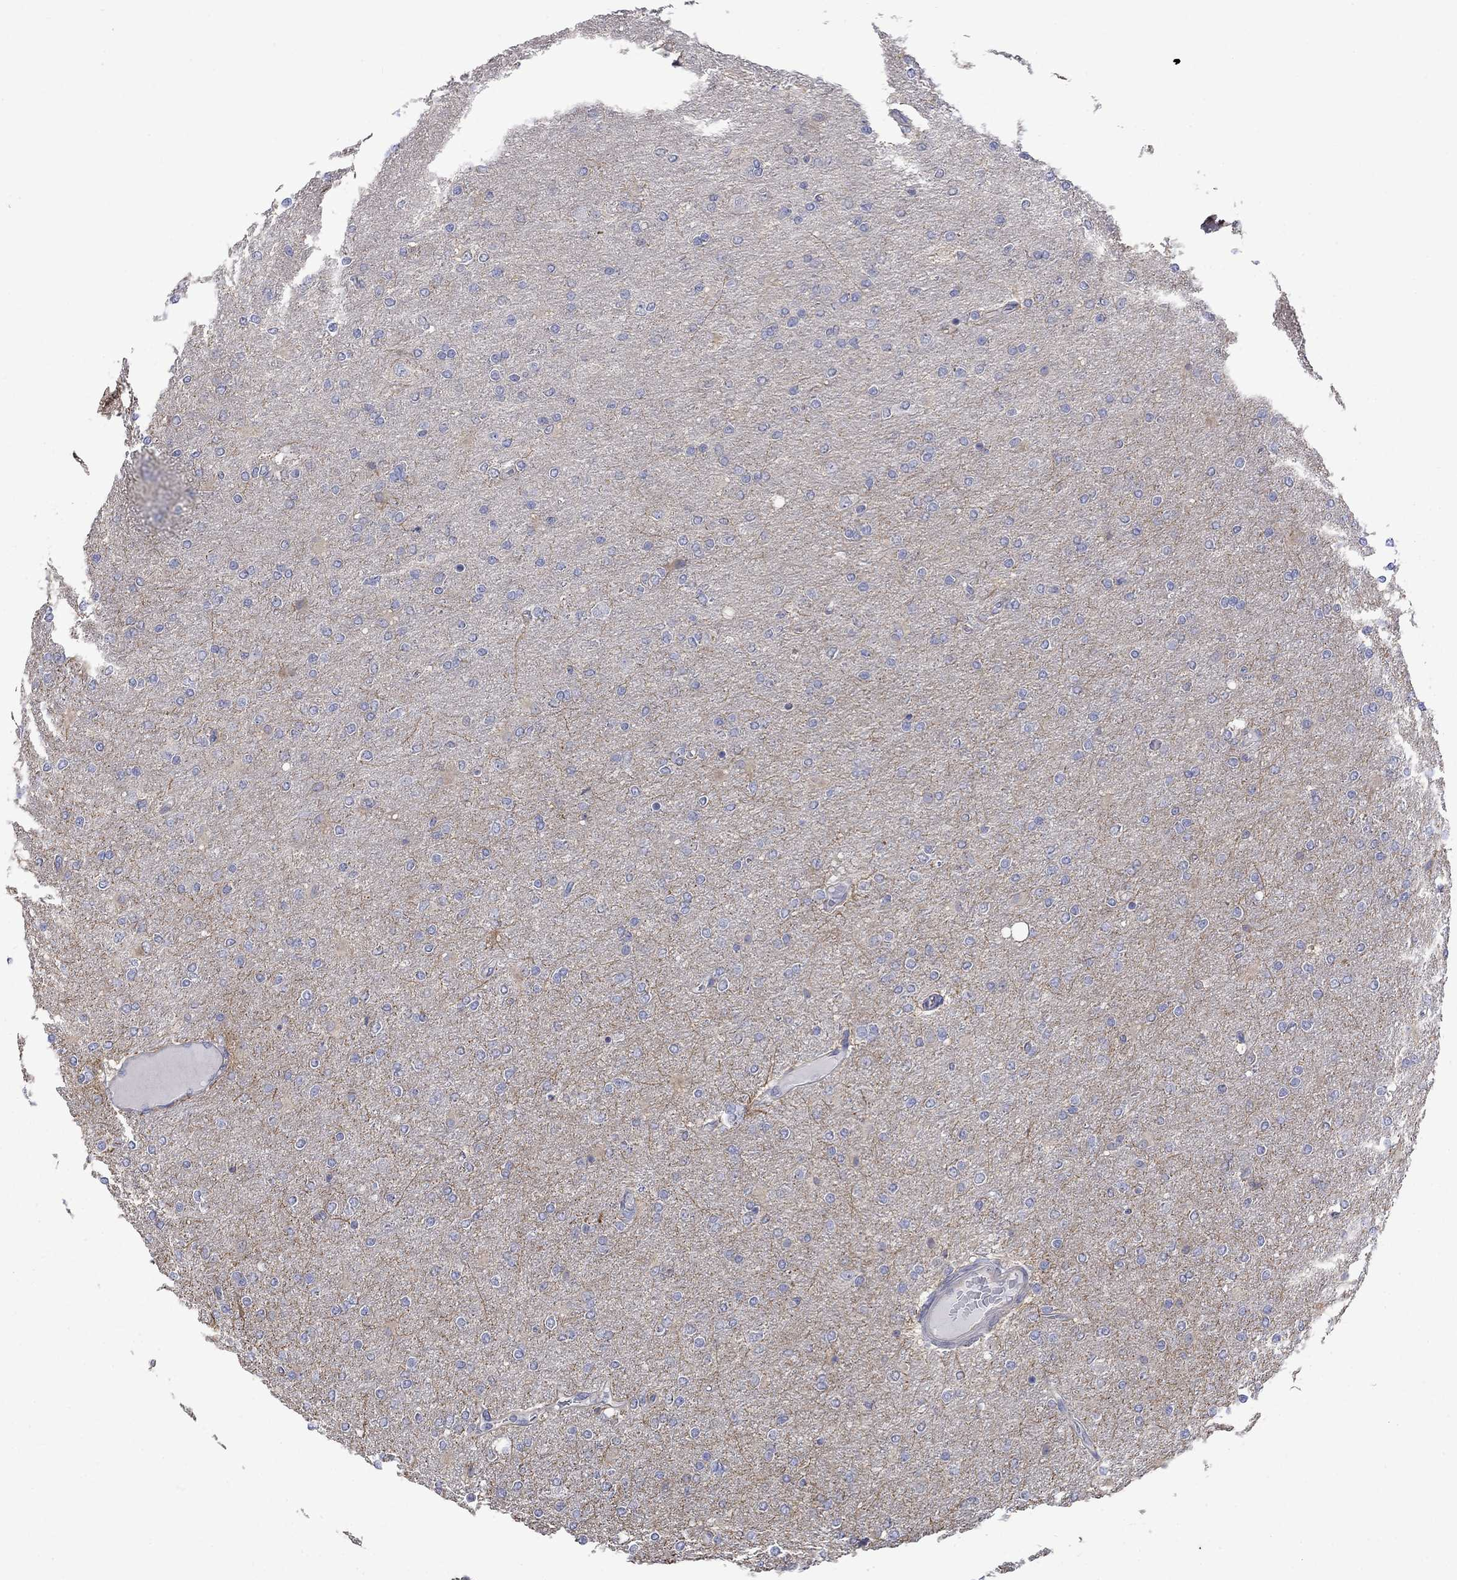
{"staining": {"intensity": "moderate", "quantity": "<25%", "location": "cytoplasmic/membranous"}, "tissue": "glioma", "cell_type": "Tumor cells", "image_type": "cancer", "snomed": [{"axis": "morphology", "description": "Glioma, malignant, High grade"}, {"axis": "topography", "description": "Cerebral cortex"}], "caption": "An immunohistochemistry micrograph of neoplastic tissue is shown. Protein staining in brown highlights moderate cytoplasmic/membranous positivity in malignant glioma (high-grade) within tumor cells.", "gene": "CAMKK2", "patient": {"sex": "male", "age": 70}}